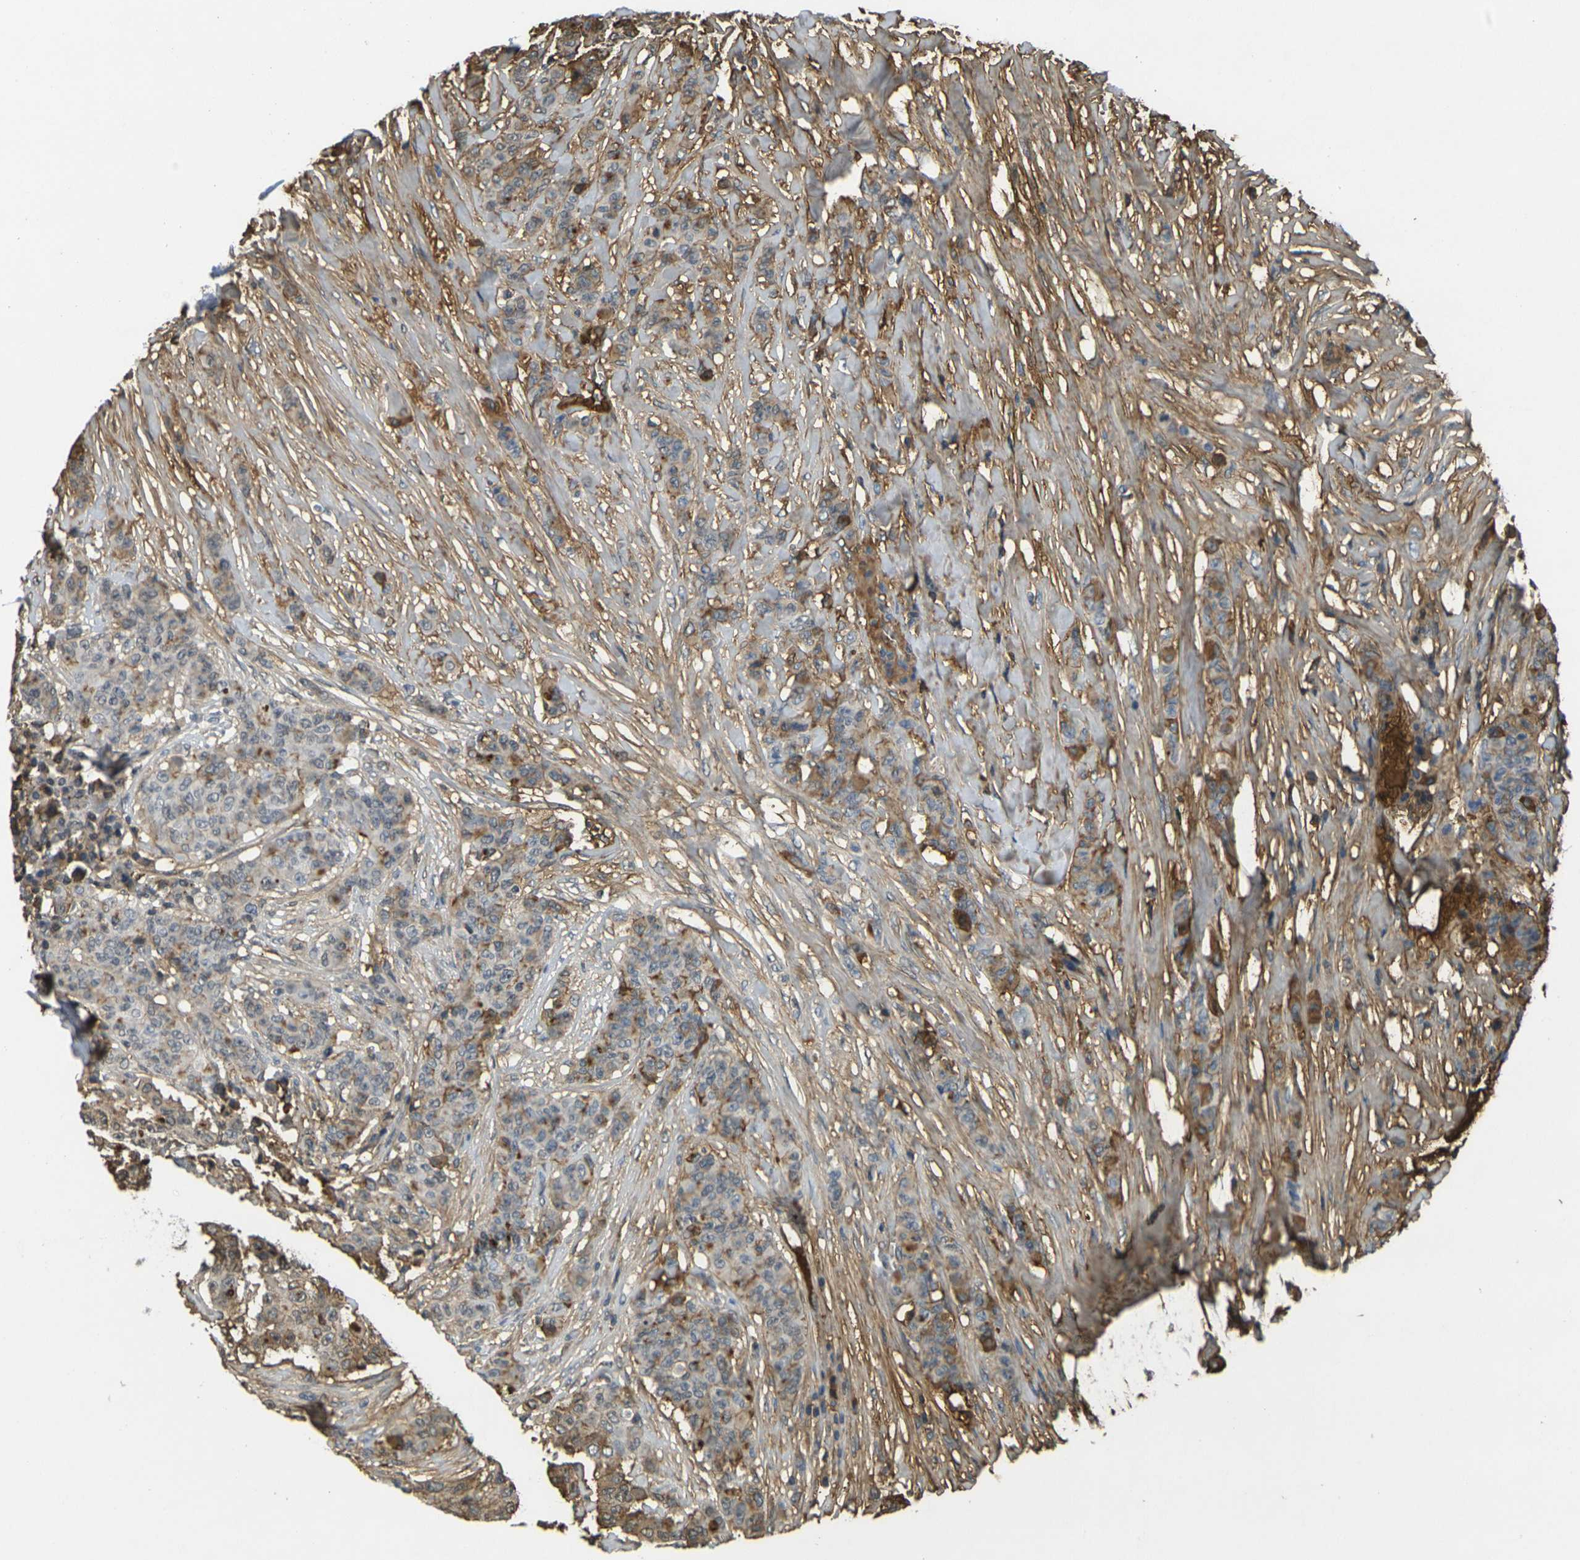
{"staining": {"intensity": "moderate", "quantity": "<25%", "location": "cytoplasmic/membranous"}, "tissue": "breast cancer", "cell_type": "Tumor cells", "image_type": "cancer", "snomed": [{"axis": "morphology", "description": "Duct carcinoma"}, {"axis": "topography", "description": "Breast"}], "caption": "An image of invasive ductal carcinoma (breast) stained for a protein demonstrates moderate cytoplasmic/membranous brown staining in tumor cells.", "gene": "PLCD1", "patient": {"sex": "female", "age": 40}}